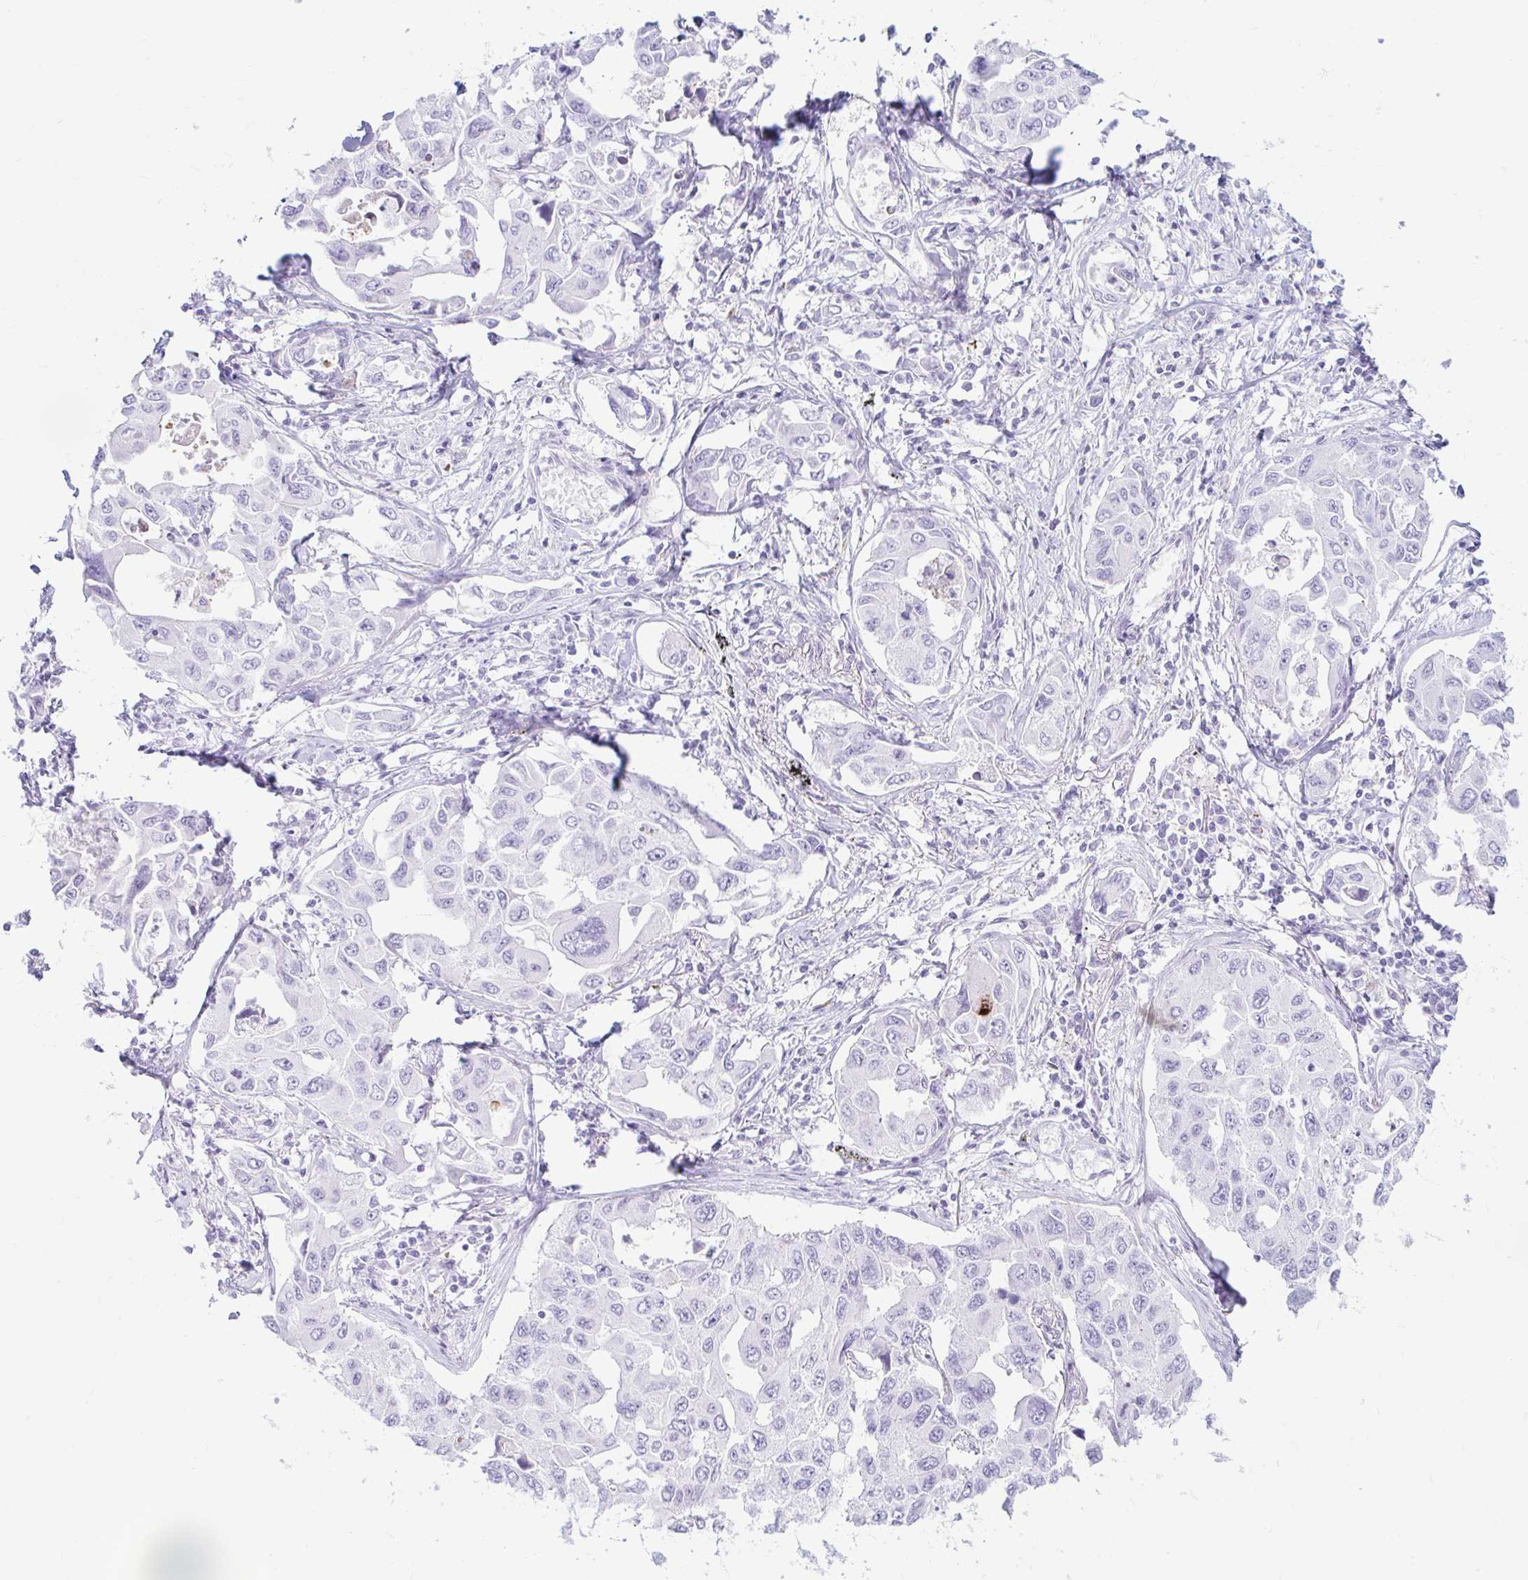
{"staining": {"intensity": "negative", "quantity": "none", "location": "none"}, "tissue": "lung cancer", "cell_type": "Tumor cells", "image_type": "cancer", "snomed": [{"axis": "morphology", "description": "Adenocarcinoma, NOS"}, {"axis": "topography", "description": "Lung"}], "caption": "Immunohistochemistry (IHC) micrograph of lung cancer stained for a protein (brown), which exhibits no expression in tumor cells.", "gene": "ERICH6", "patient": {"sex": "male", "age": 64}}